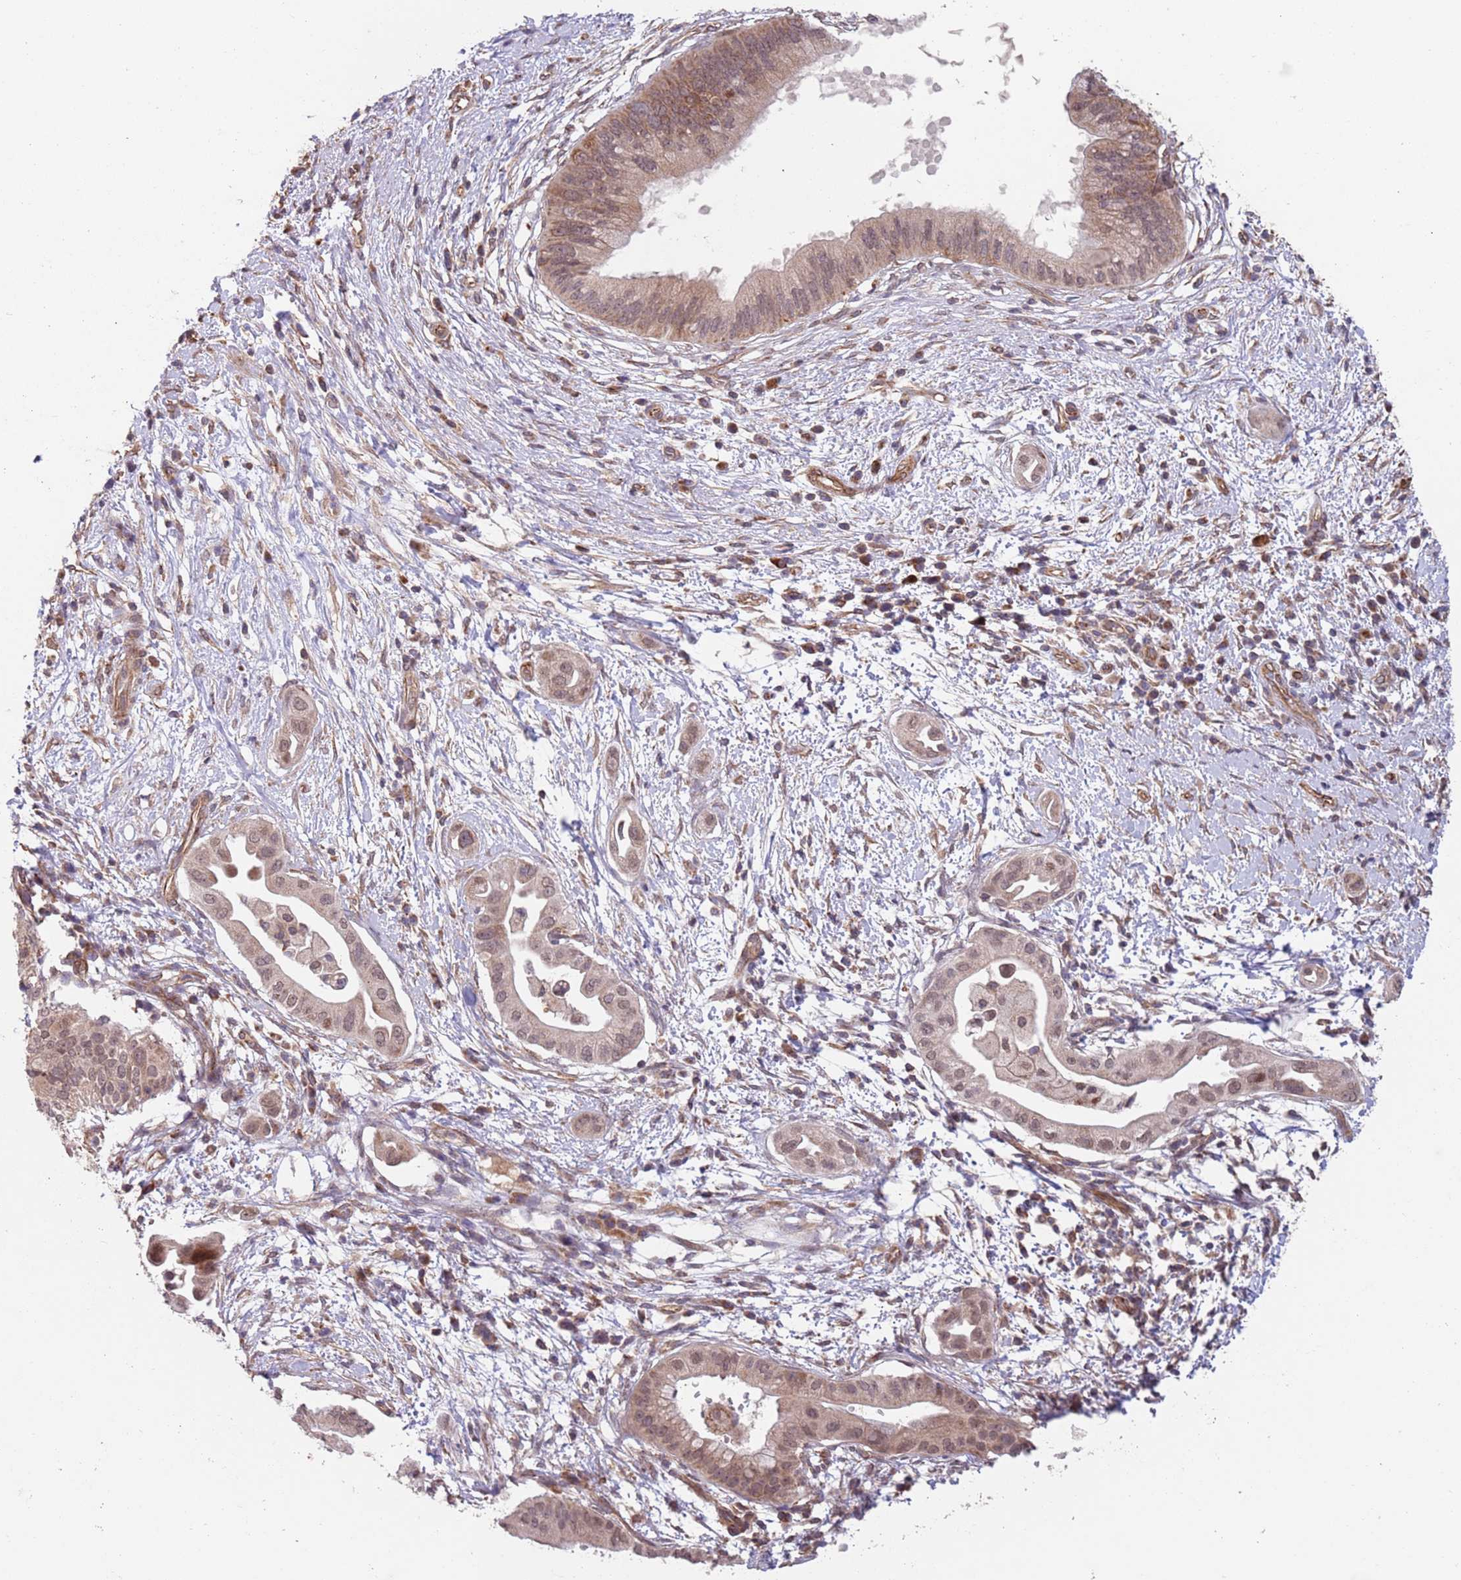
{"staining": {"intensity": "weak", "quantity": ">75%", "location": "nuclear"}, "tissue": "pancreatic cancer", "cell_type": "Tumor cells", "image_type": "cancer", "snomed": [{"axis": "morphology", "description": "Adenocarcinoma, NOS"}, {"axis": "topography", "description": "Pancreas"}], "caption": "Immunohistochemical staining of human pancreatic cancer (adenocarcinoma) demonstrates weak nuclear protein expression in about >75% of tumor cells. Using DAB (brown) and hematoxylin (blue) stains, captured at high magnification using brightfield microscopy.", "gene": "CHD9", "patient": {"sex": "male", "age": 68}}